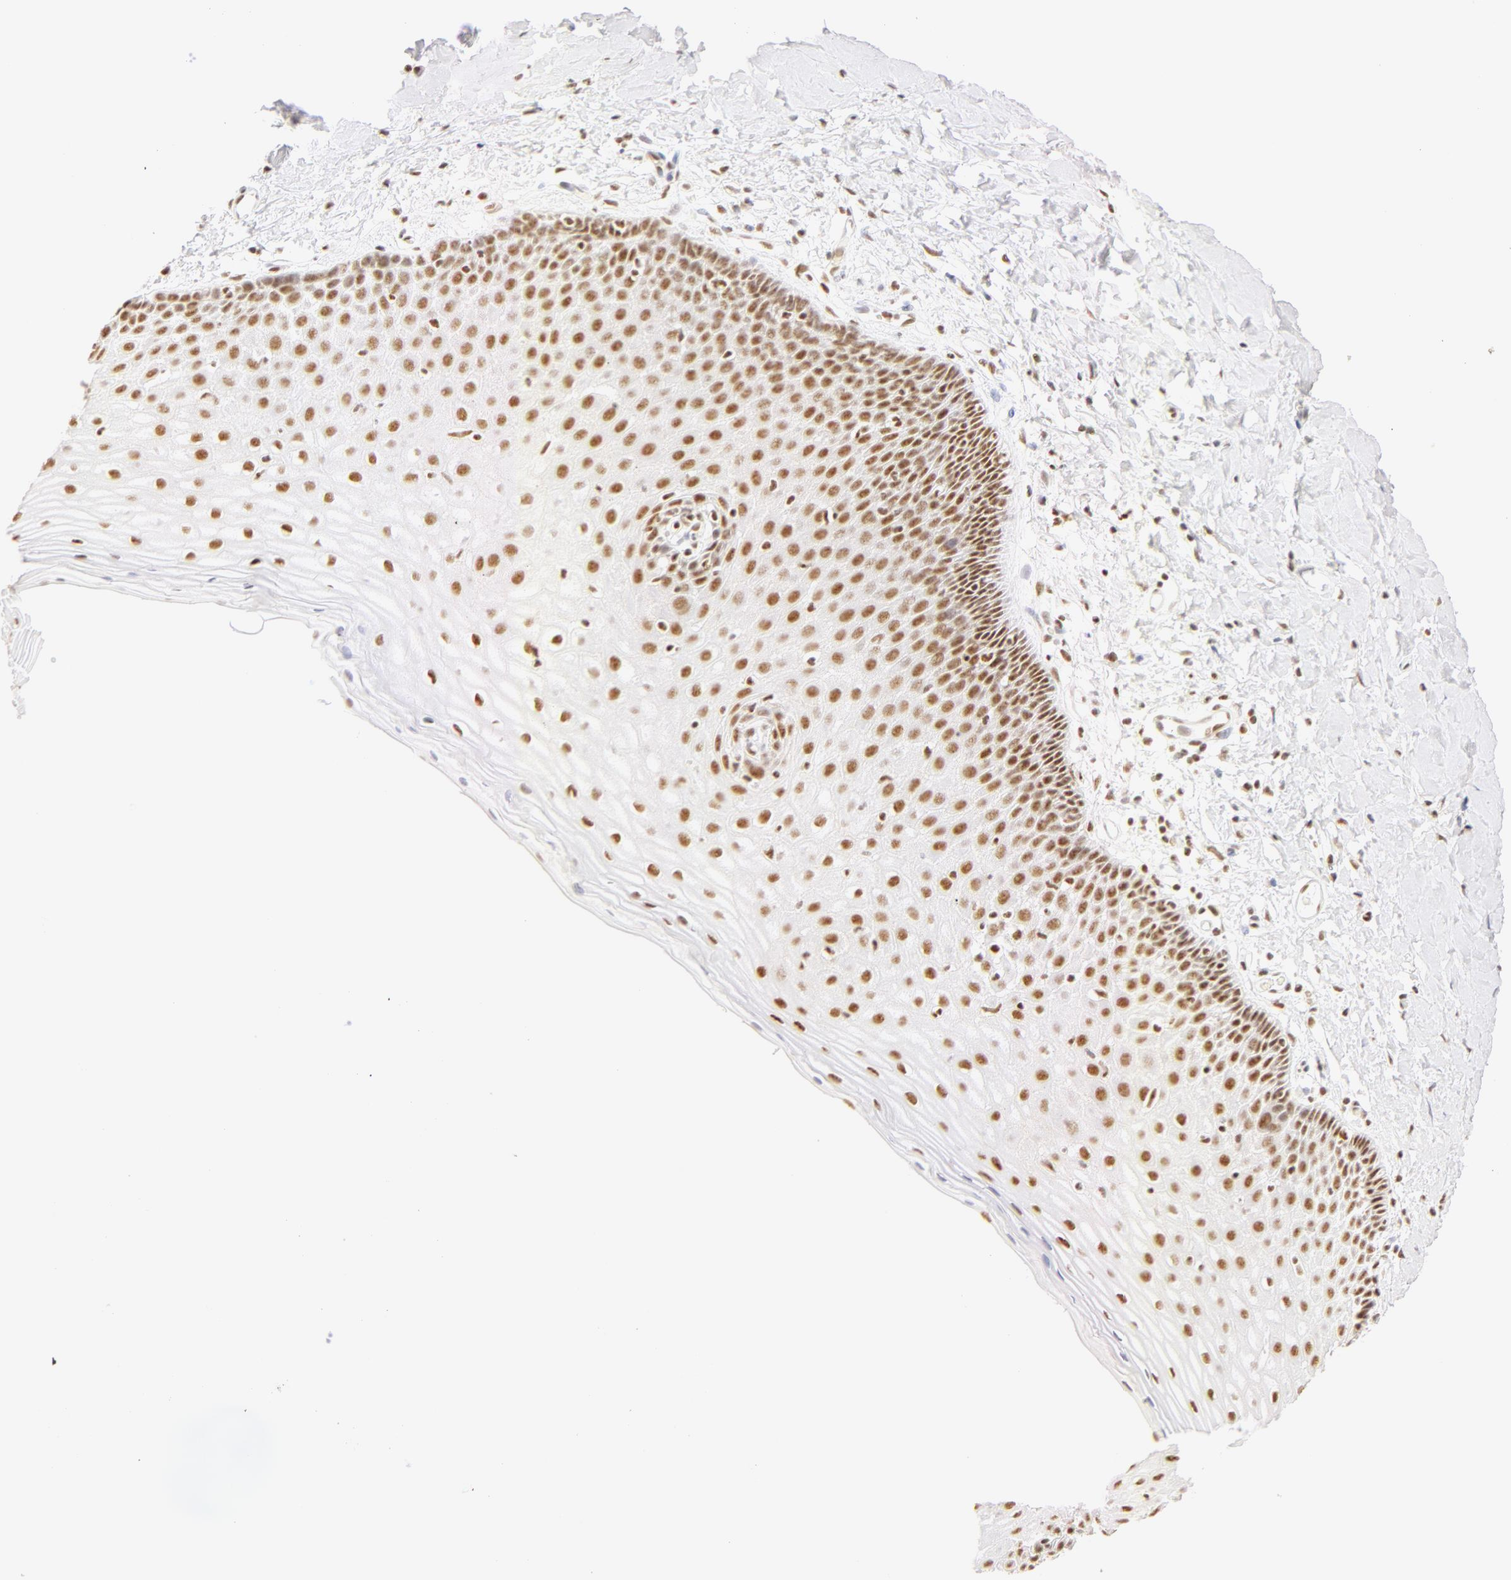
{"staining": {"intensity": "moderate", "quantity": ">75%", "location": "nuclear"}, "tissue": "cervix", "cell_type": "Glandular cells", "image_type": "normal", "snomed": [{"axis": "morphology", "description": "Normal tissue, NOS"}, {"axis": "topography", "description": "Cervix"}], "caption": "The immunohistochemical stain labels moderate nuclear positivity in glandular cells of benign cervix.", "gene": "RBM39", "patient": {"sex": "female", "age": 53}}